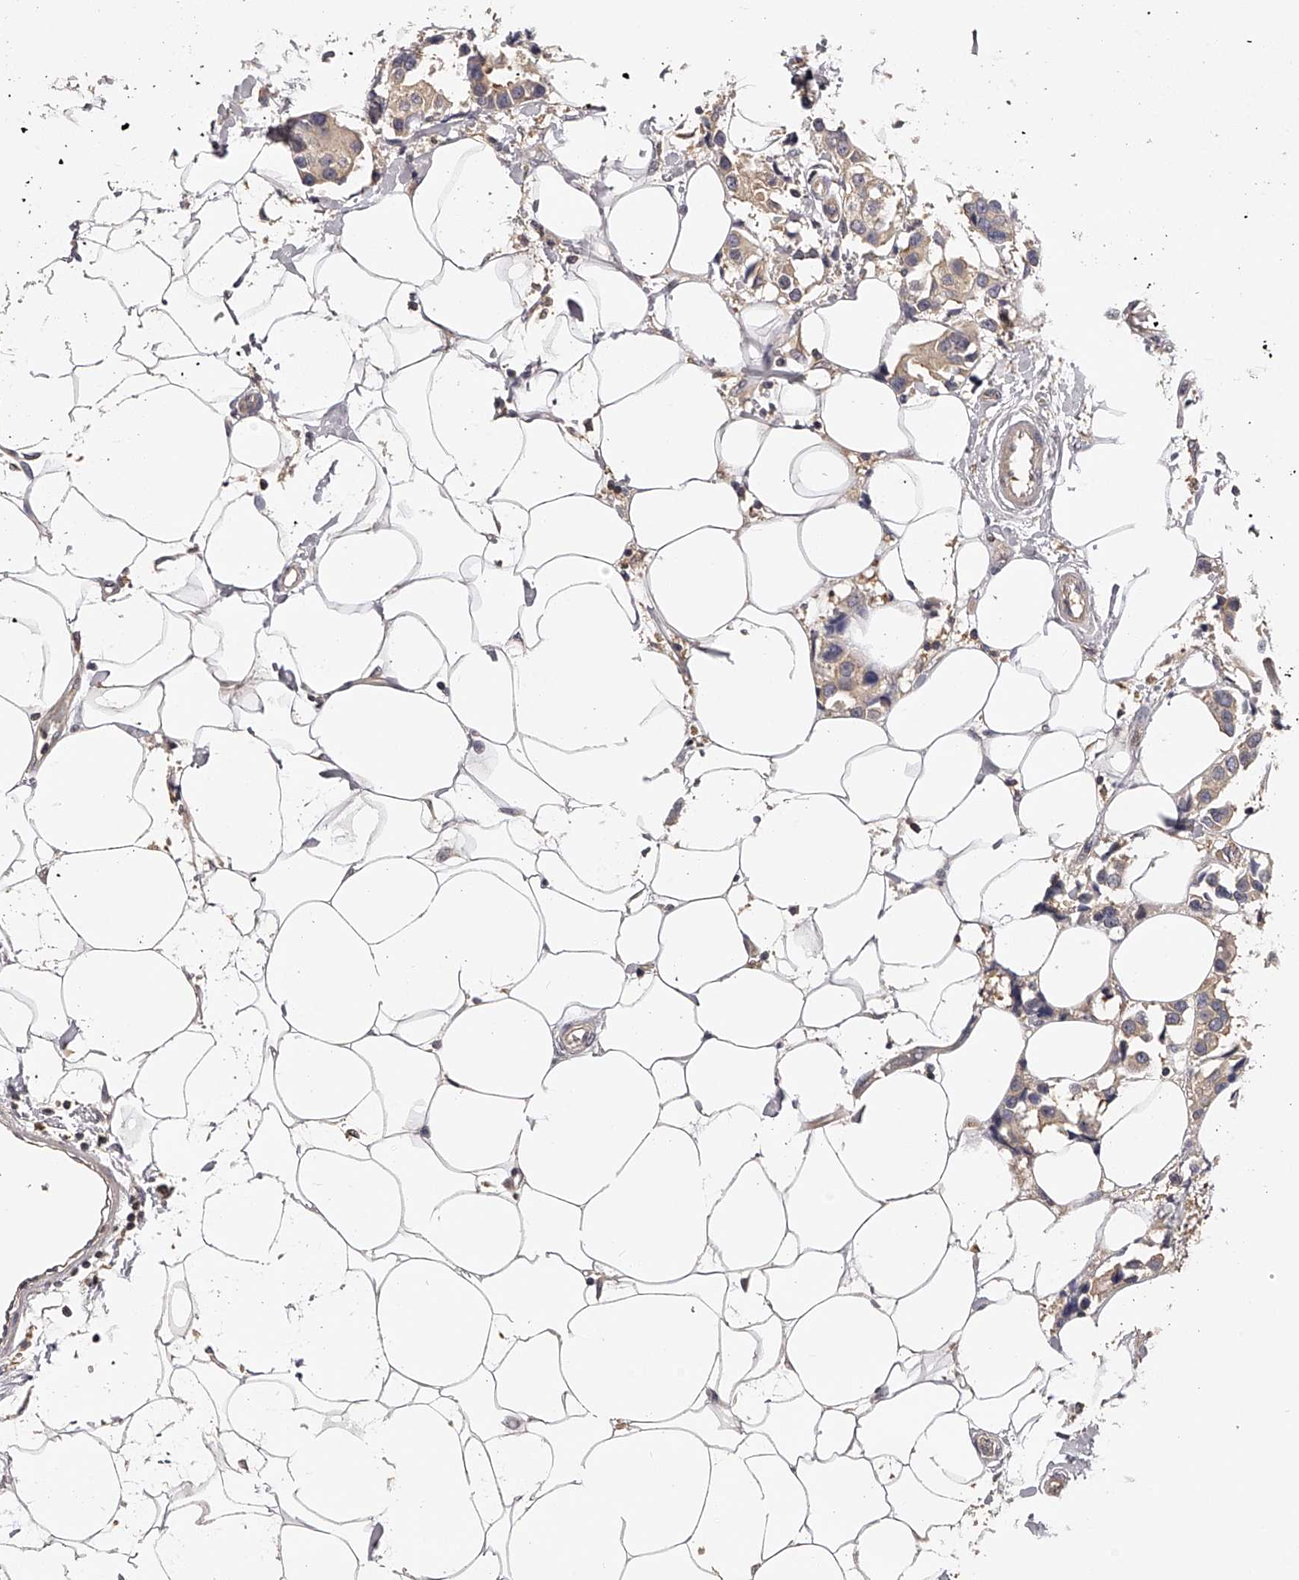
{"staining": {"intensity": "weak", "quantity": ">75%", "location": "cytoplasmic/membranous"}, "tissue": "breast cancer", "cell_type": "Tumor cells", "image_type": "cancer", "snomed": [{"axis": "morphology", "description": "Normal tissue, NOS"}, {"axis": "morphology", "description": "Duct carcinoma"}, {"axis": "topography", "description": "Breast"}], "caption": "Protein expression analysis of breast intraductal carcinoma displays weak cytoplasmic/membranous positivity in about >75% of tumor cells.", "gene": "TNN", "patient": {"sex": "female", "age": 39}}